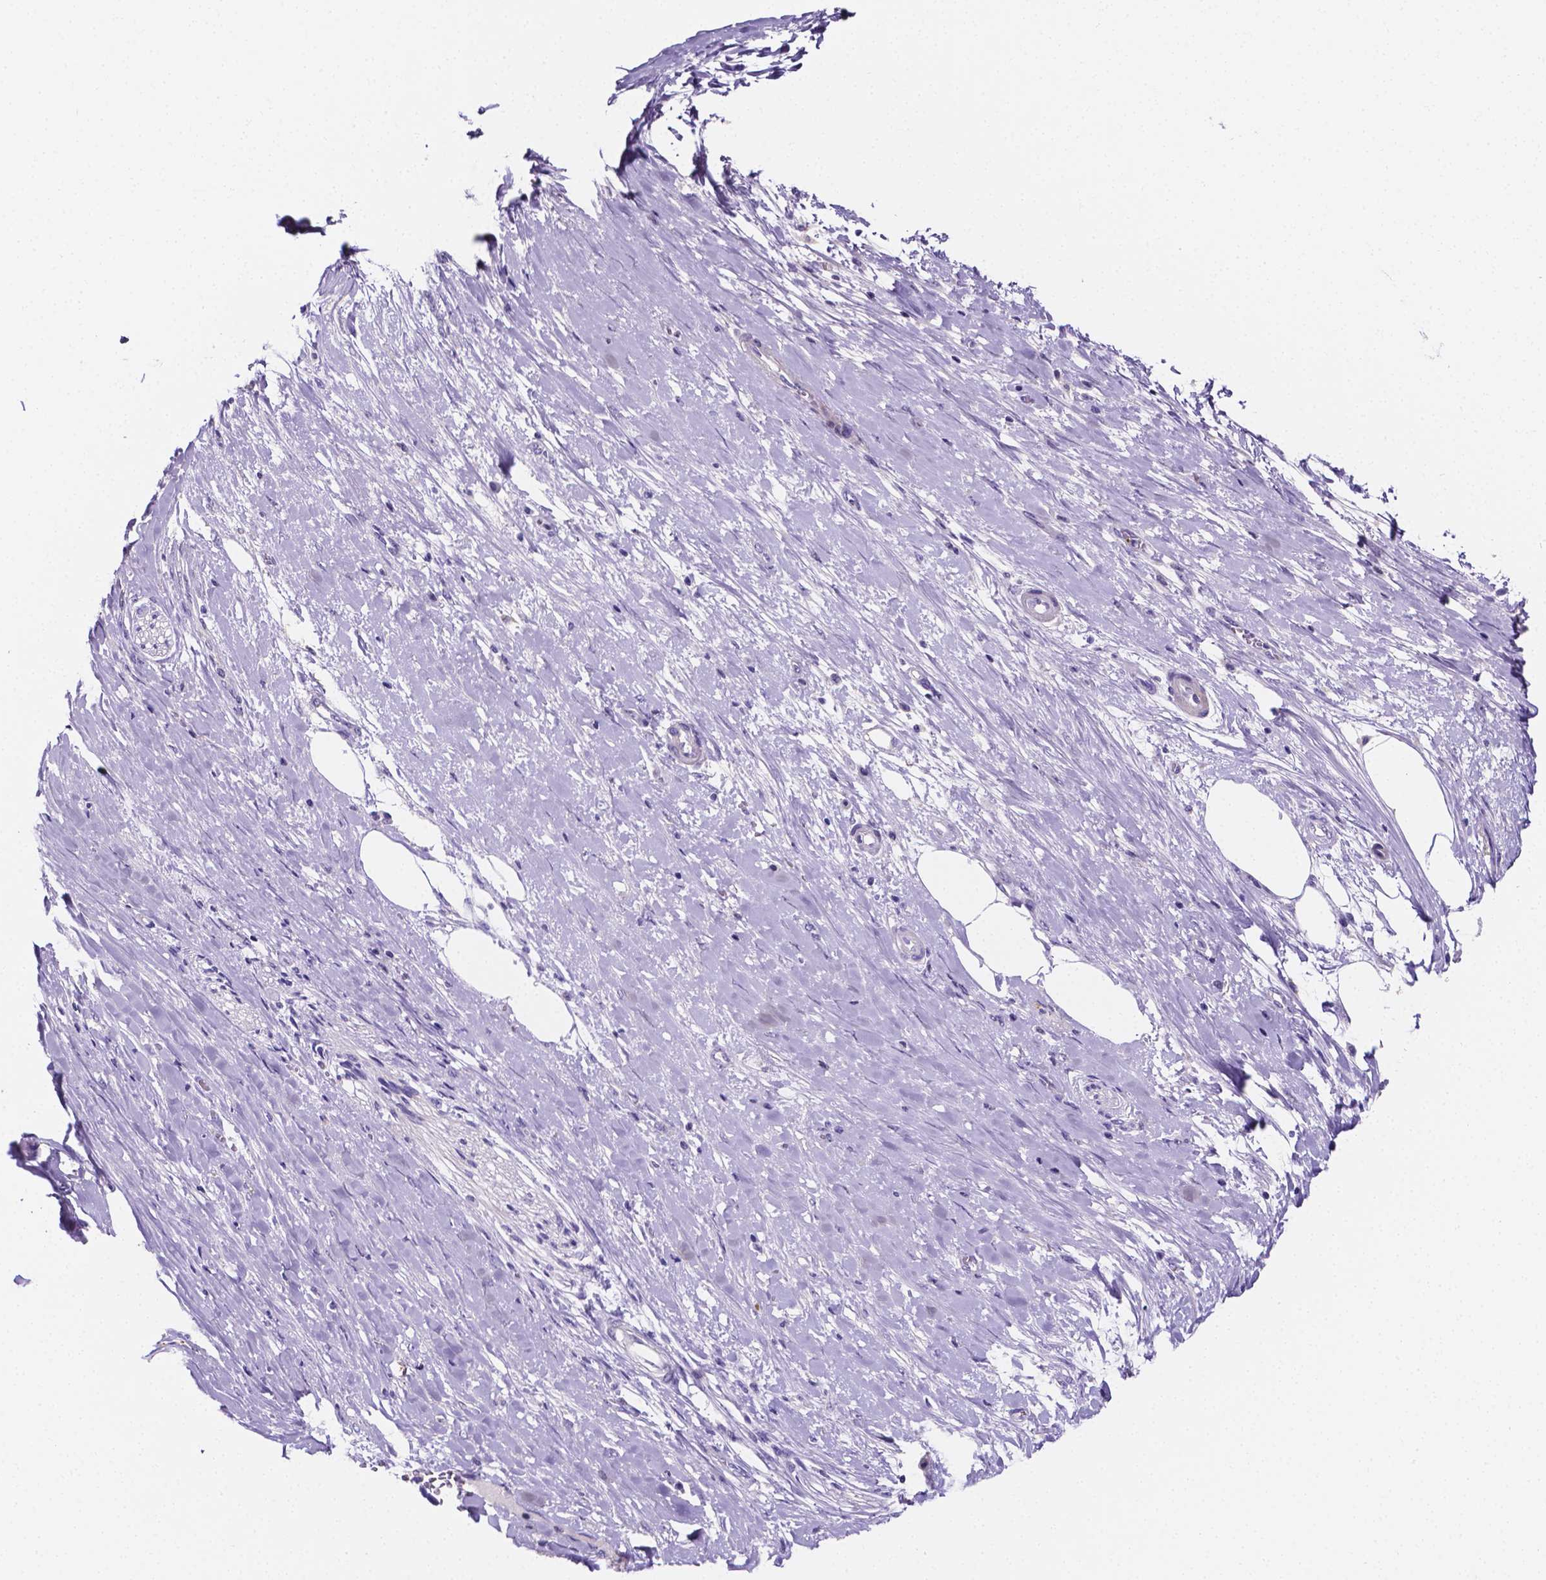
{"staining": {"intensity": "negative", "quantity": "none", "location": "none"}, "tissue": "pancreatic cancer", "cell_type": "Tumor cells", "image_type": "cancer", "snomed": [{"axis": "morphology", "description": "Adenocarcinoma, NOS"}, {"axis": "topography", "description": "Pancreas"}], "caption": "A micrograph of pancreatic adenocarcinoma stained for a protein demonstrates no brown staining in tumor cells.", "gene": "NRGN", "patient": {"sex": "male", "age": 50}}